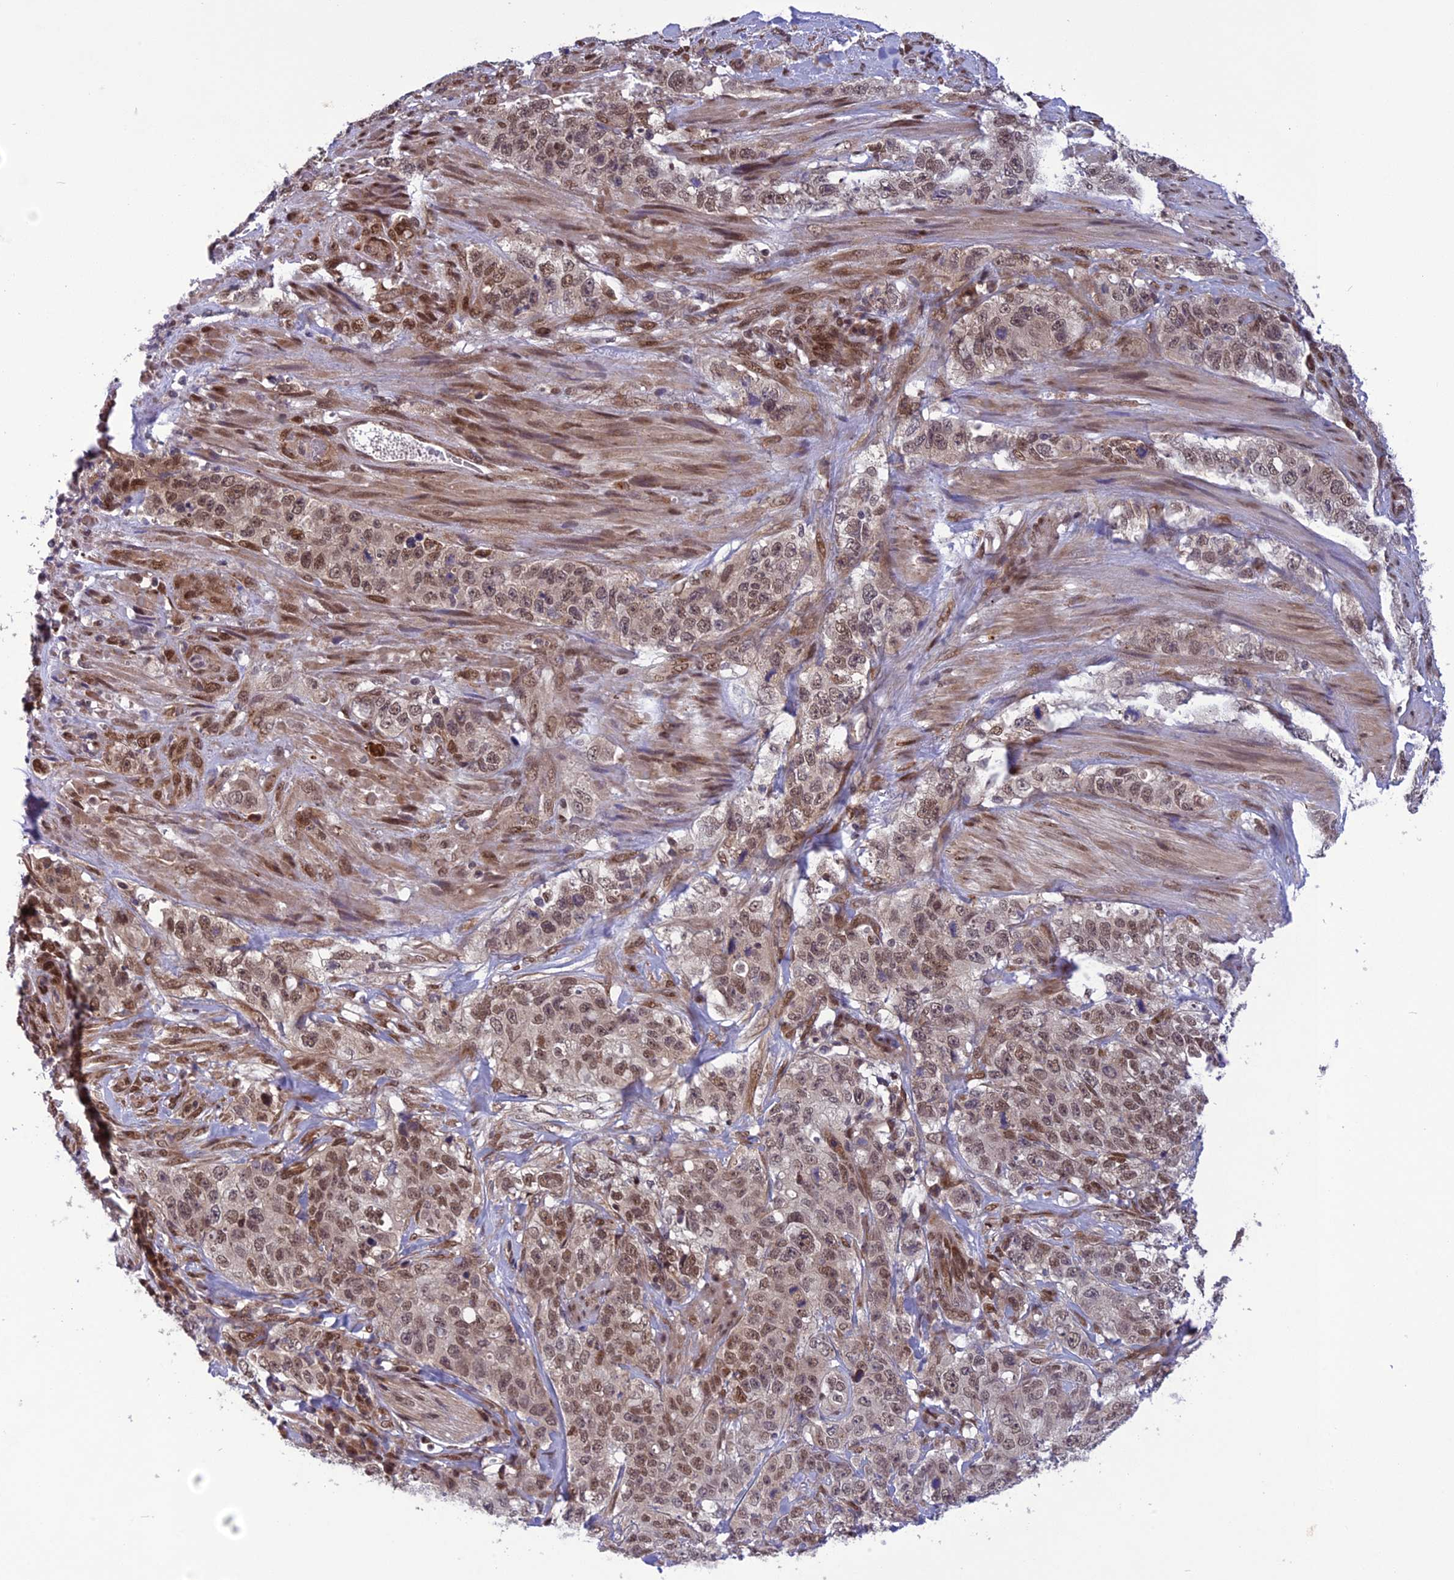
{"staining": {"intensity": "moderate", "quantity": ">75%", "location": "nuclear"}, "tissue": "stomach cancer", "cell_type": "Tumor cells", "image_type": "cancer", "snomed": [{"axis": "morphology", "description": "Adenocarcinoma, NOS"}, {"axis": "topography", "description": "Stomach"}], "caption": "IHC (DAB) staining of adenocarcinoma (stomach) exhibits moderate nuclear protein positivity in about >75% of tumor cells.", "gene": "RTRAF", "patient": {"sex": "male", "age": 48}}